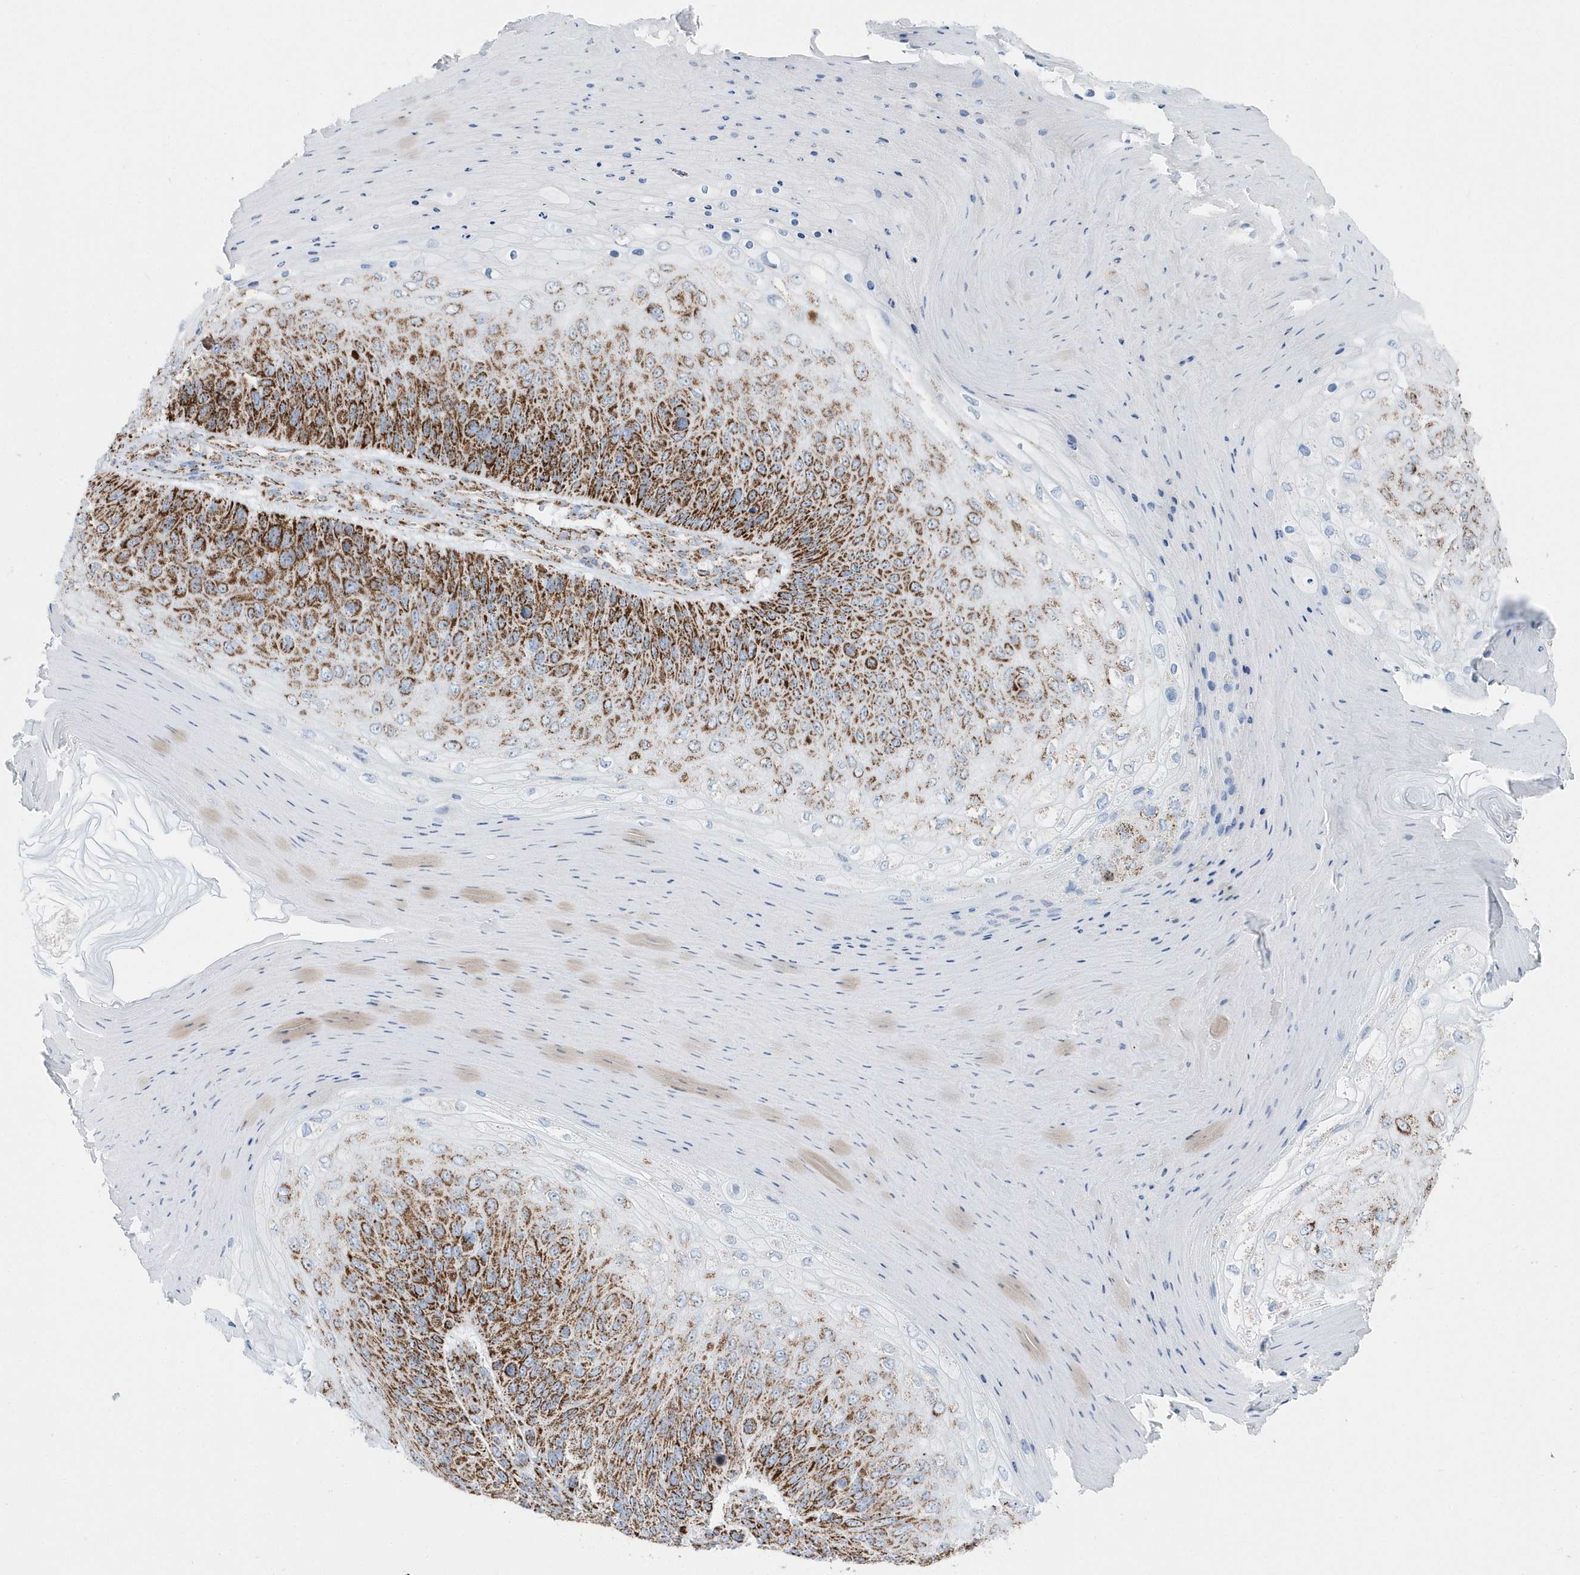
{"staining": {"intensity": "strong", "quantity": ">75%", "location": "cytoplasmic/membranous"}, "tissue": "skin cancer", "cell_type": "Tumor cells", "image_type": "cancer", "snomed": [{"axis": "morphology", "description": "Squamous cell carcinoma, NOS"}, {"axis": "topography", "description": "Skin"}], "caption": "Skin squamous cell carcinoma was stained to show a protein in brown. There is high levels of strong cytoplasmic/membranous positivity in about >75% of tumor cells.", "gene": "TMCO6", "patient": {"sex": "female", "age": 88}}